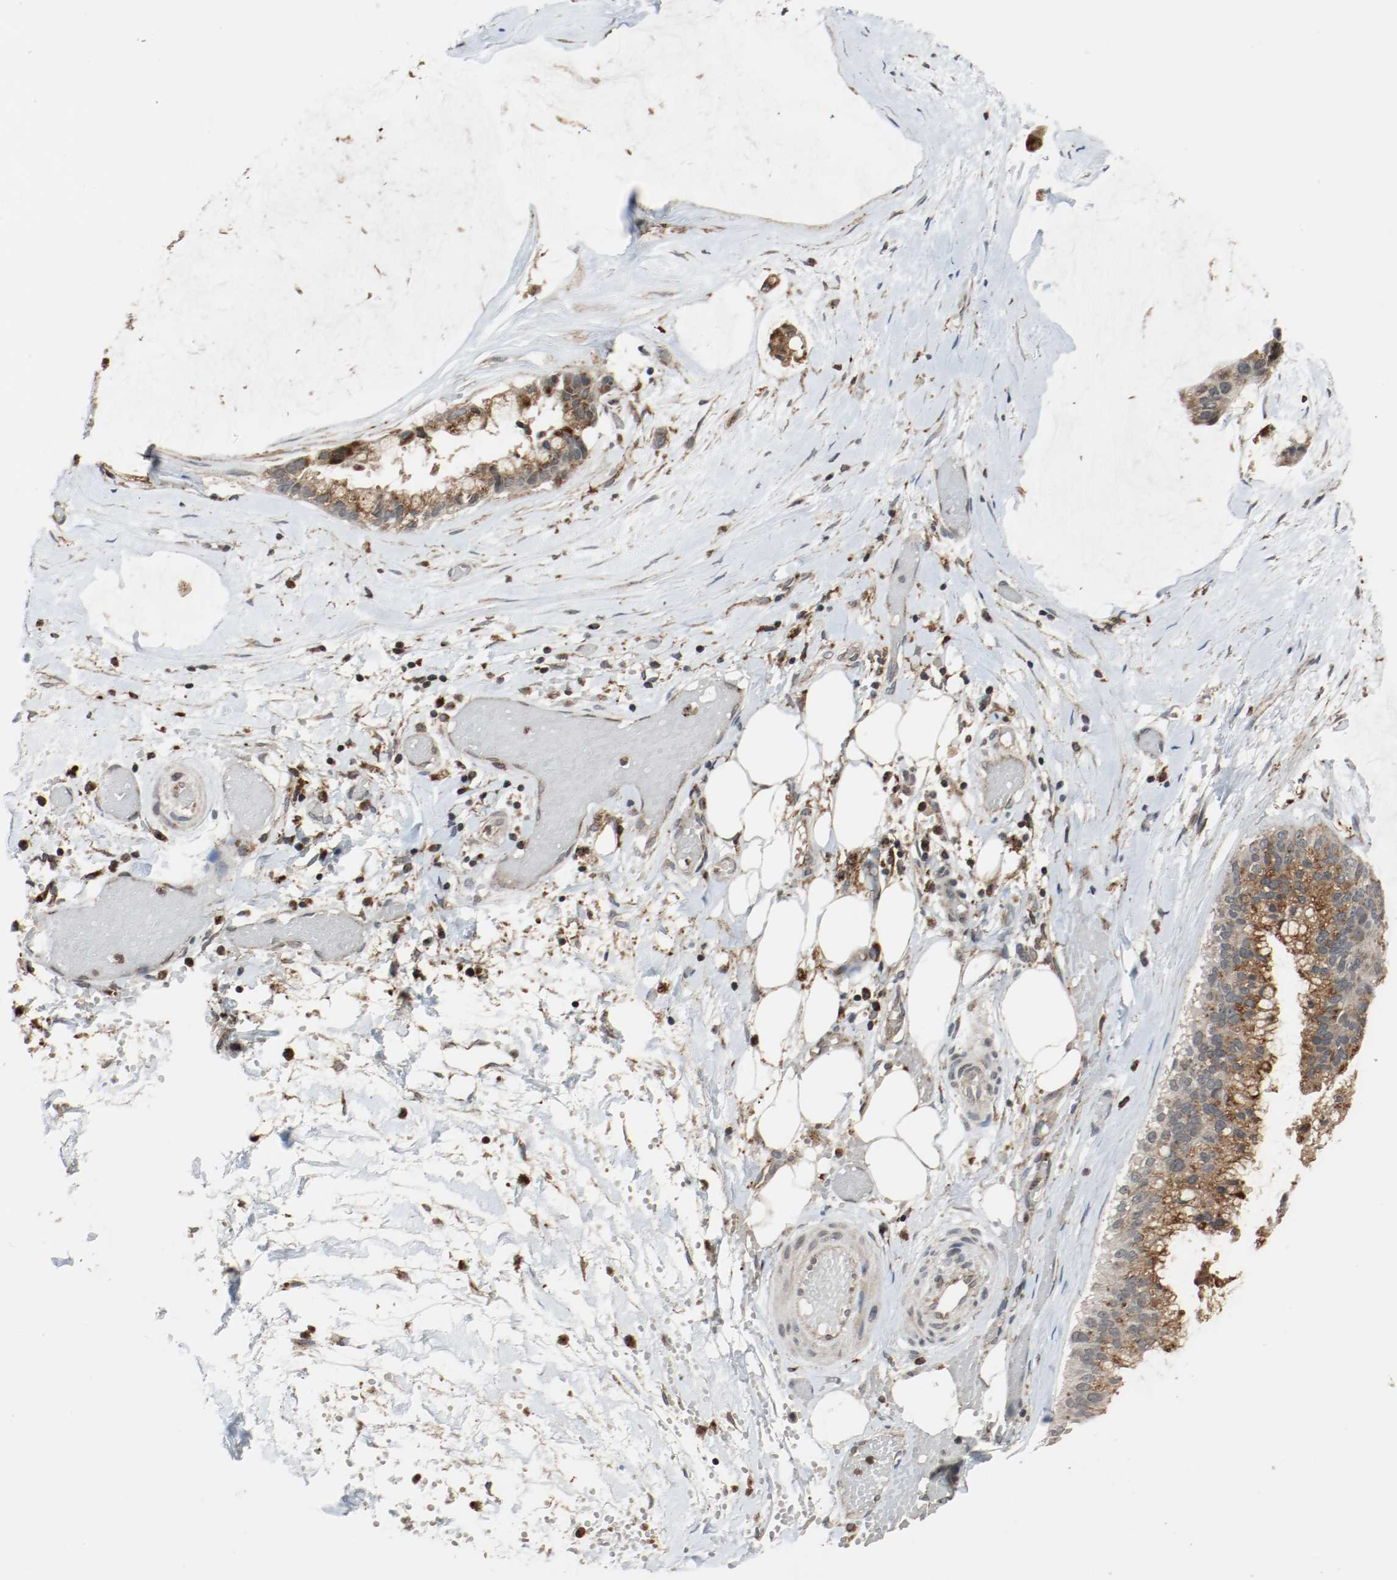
{"staining": {"intensity": "strong", "quantity": ">75%", "location": "cytoplasmic/membranous"}, "tissue": "ovarian cancer", "cell_type": "Tumor cells", "image_type": "cancer", "snomed": [{"axis": "morphology", "description": "Cystadenocarcinoma, mucinous, NOS"}, {"axis": "topography", "description": "Ovary"}], "caption": "Ovarian cancer stained with IHC reveals strong cytoplasmic/membranous positivity in about >75% of tumor cells. The staining is performed using DAB (3,3'-diaminobenzidine) brown chromogen to label protein expression. The nuclei are counter-stained blue using hematoxylin.", "gene": "LAMP2", "patient": {"sex": "female", "age": 39}}